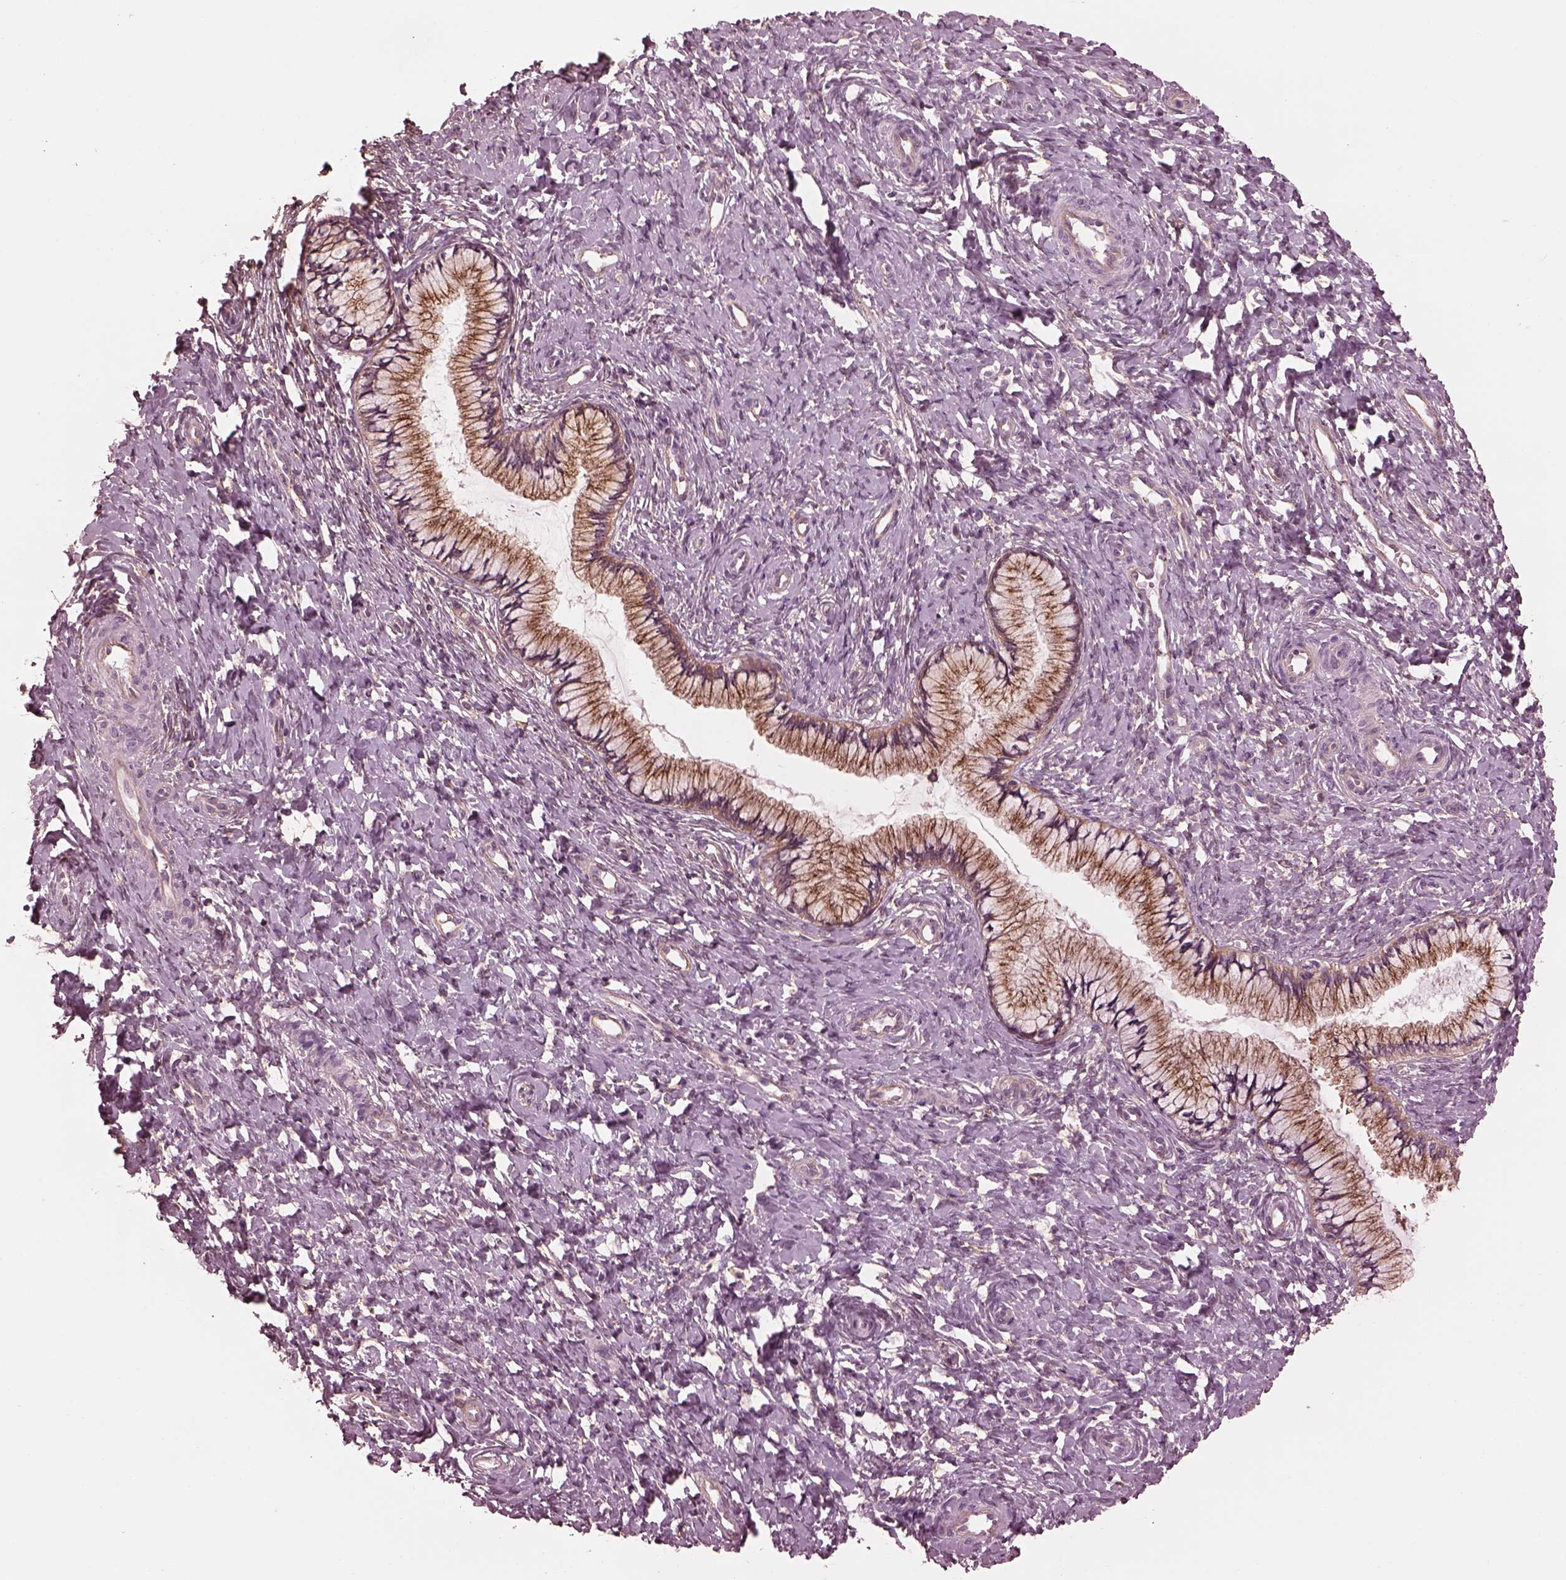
{"staining": {"intensity": "moderate", "quantity": ">75%", "location": "cytoplasmic/membranous"}, "tissue": "cervix", "cell_type": "Glandular cells", "image_type": "normal", "snomed": [{"axis": "morphology", "description": "Normal tissue, NOS"}, {"axis": "topography", "description": "Cervix"}], "caption": "A histopathology image of cervix stained for a protein displays moderate cytoplasmic/membranous brown staining in glandular cells.", "gene": "ELAPOR1", "patient": {"sex": "female", "age": 37}}